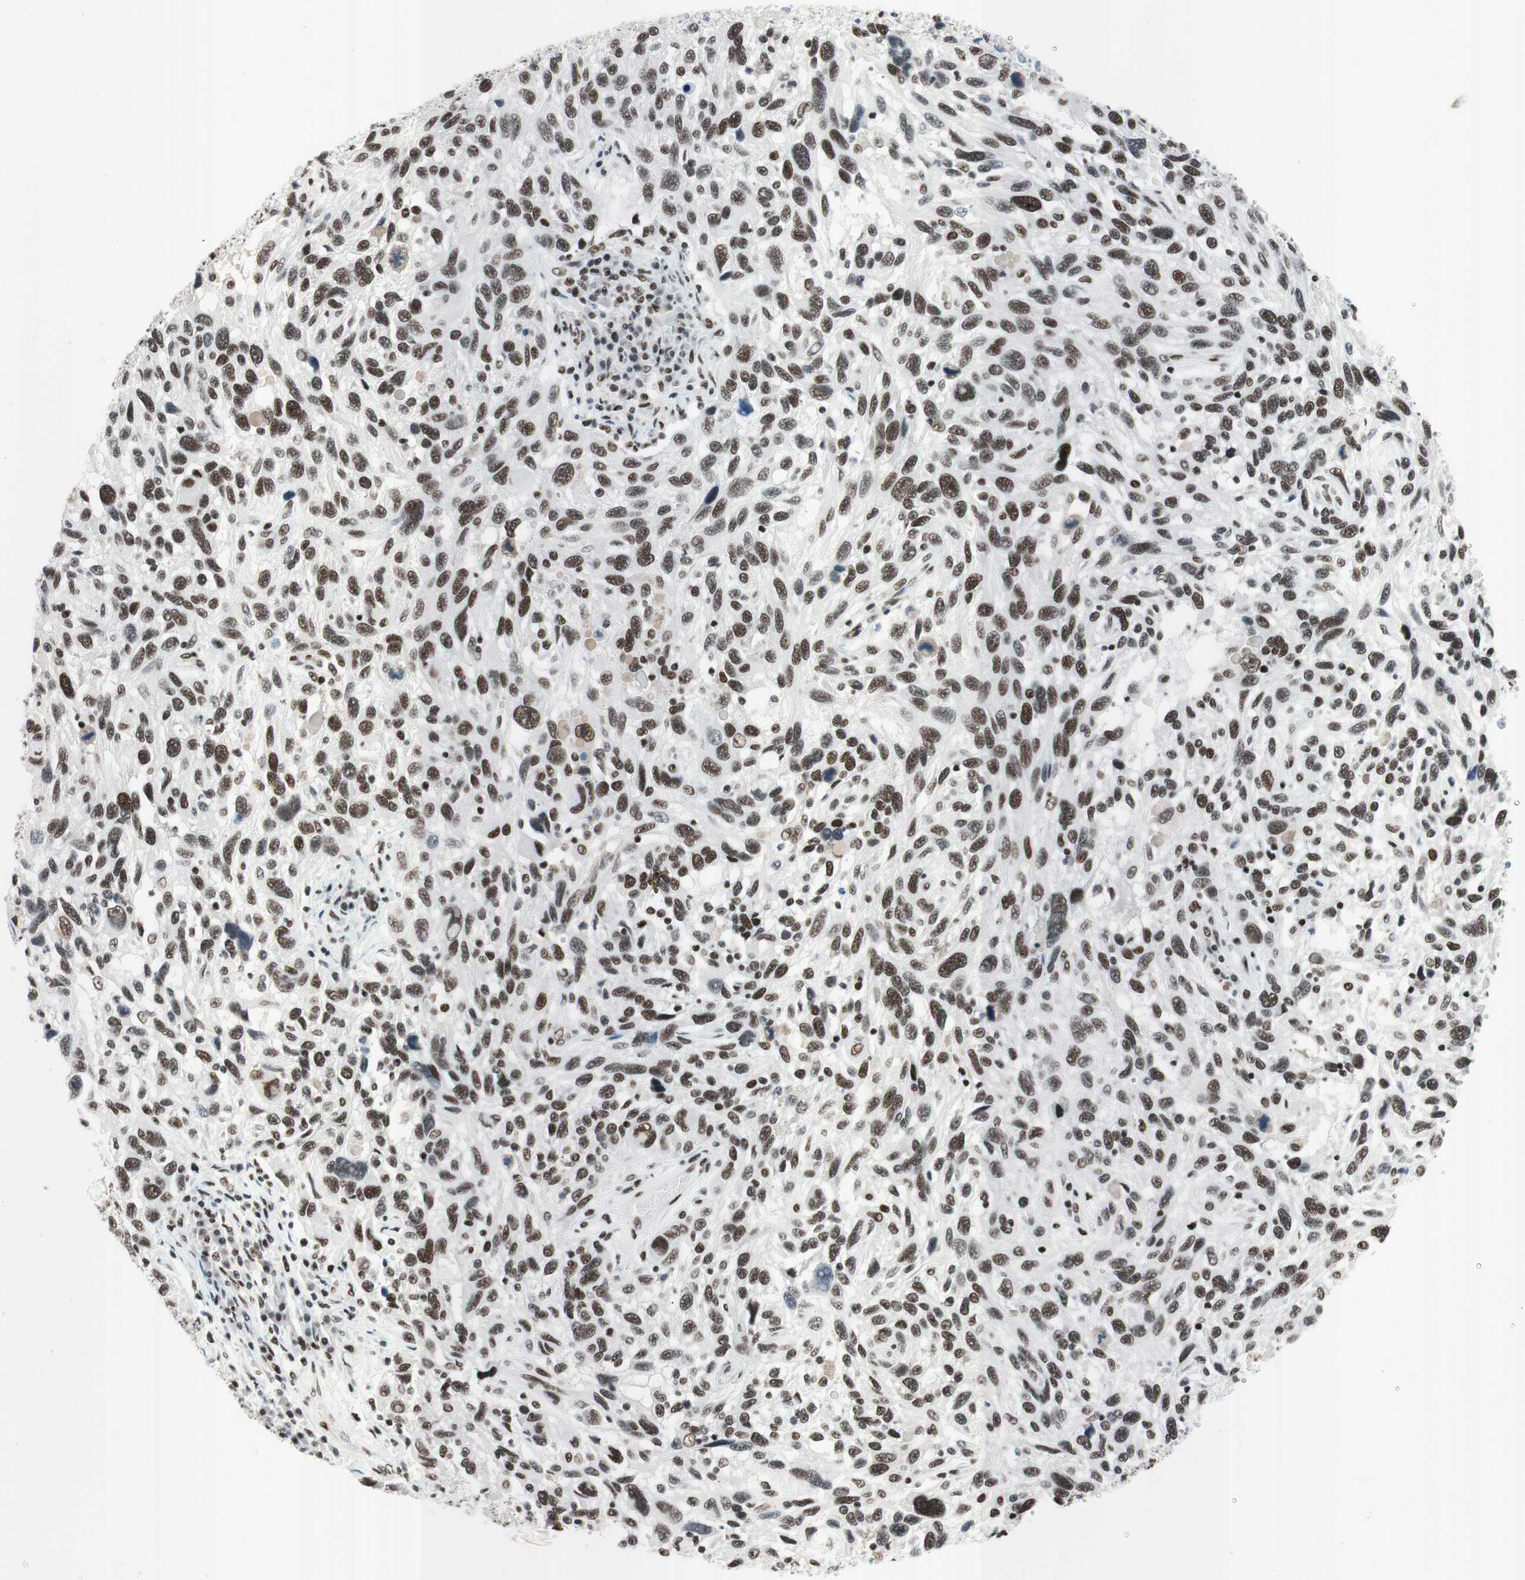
{"staining": {"intensity": "strong", "quantity": ">75%", "location": "nuclear"}, "tissue": "melanoma", "cell_type": "Tumor cells", "image_type": "cancer", "snomed": [{"axis": "morphology", "description": "Malignant melanoma, NOS"}, {"axis": "topography", "description": "Skin"}], "caption": "A brown stain highlights strong nuclear expression of a protein in human malignant melanoma tumor cells.", "gene": "ARID1A", "patient": {"sex": "male", "age": 53}}